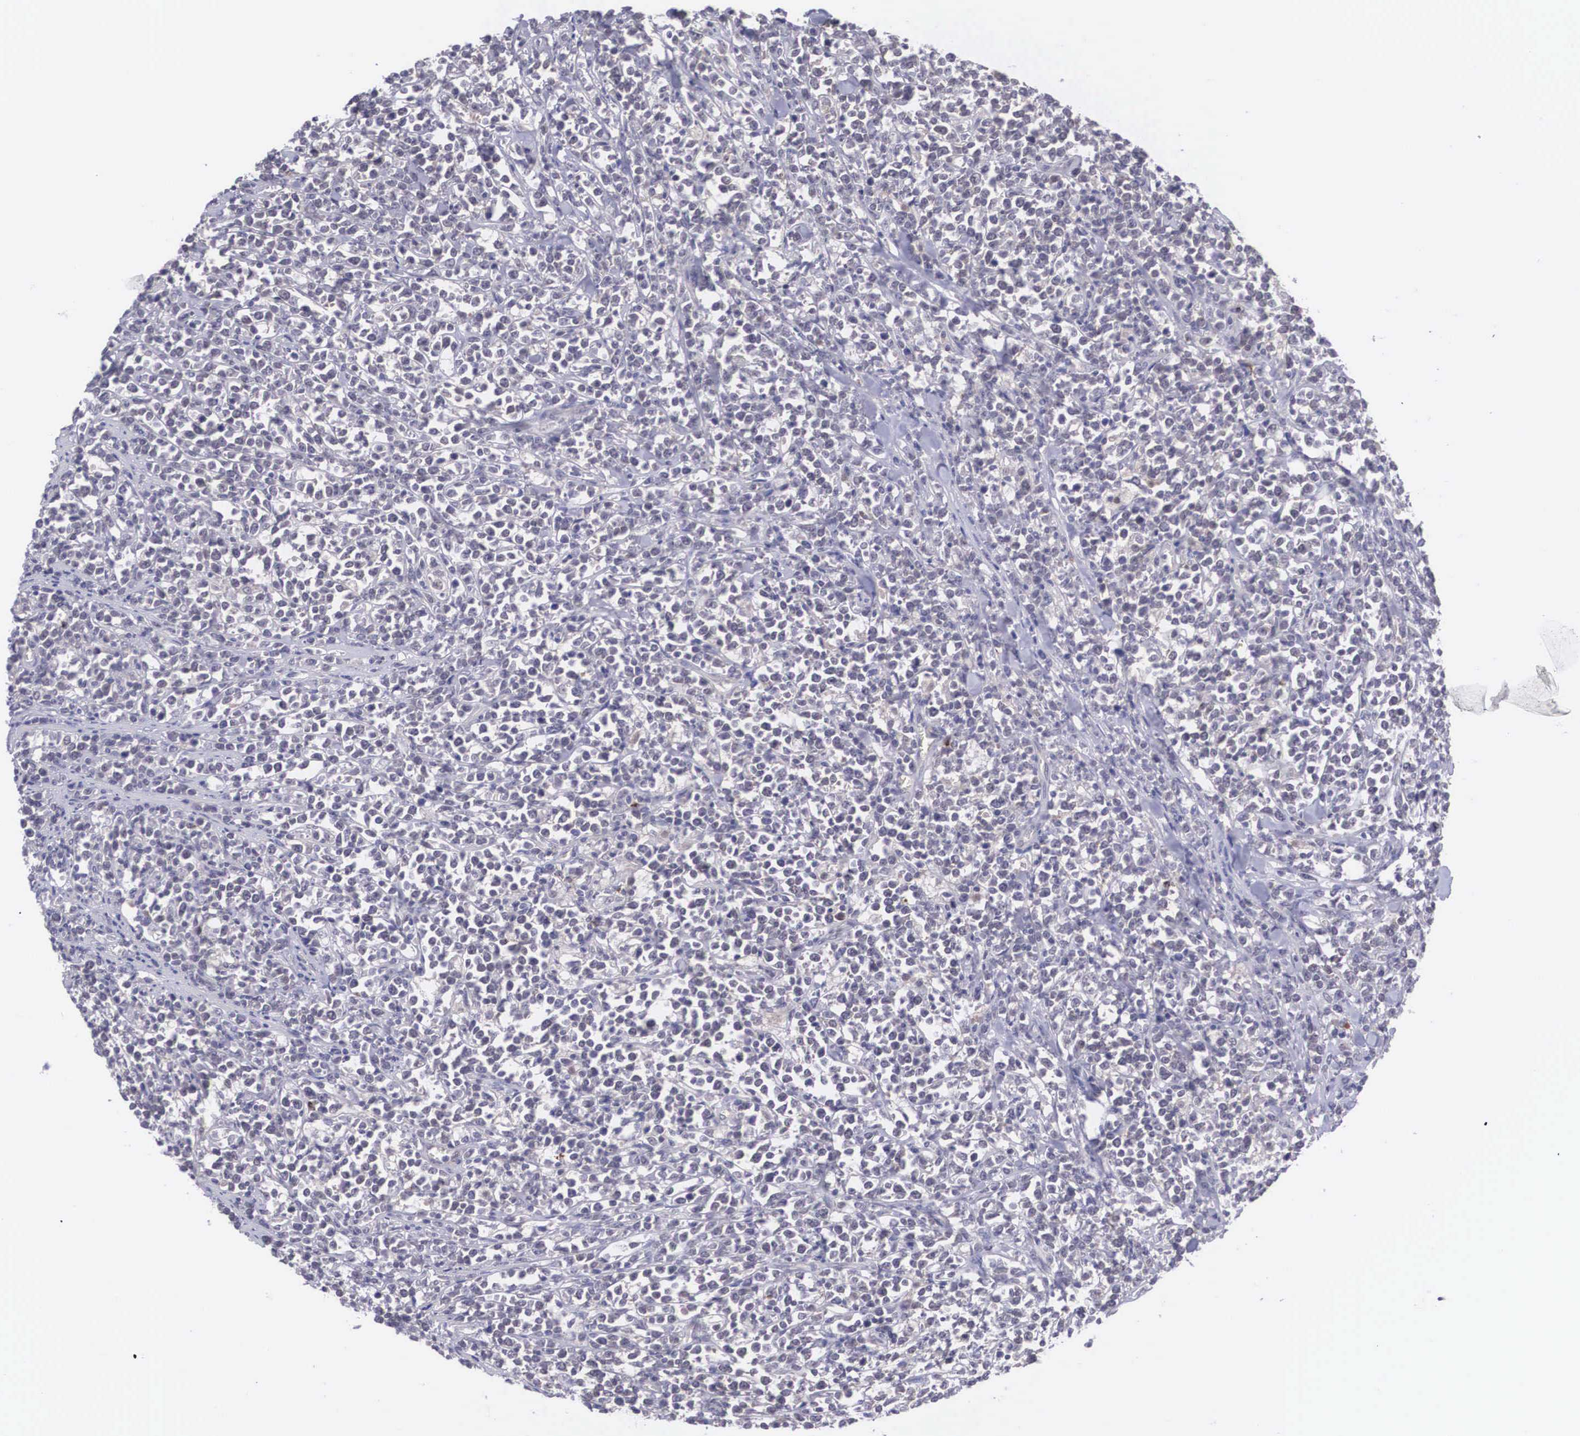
{"staining": {"intensity": "negative", "quantity": "none", "location": "none"}, "tissue": "lymphoma", "cell_type": "Tumor cells", "image_type": "cancer", "snomed": [{"axis": "morphology", "description": "Malignant lymphoma, non-Hodgkin's type, High grade"}, {"axis": "topography", "description": "Small intestine"}, {"axis": "topography", "description": "Colon"}], "caption": "A high-resolution photomicrograph shows immunohistochemistry staining of lymphoma, which reveals no significant expression in tumor cells.", "gene": "NINL", "patient": {"sex": "male", "age": 8}}